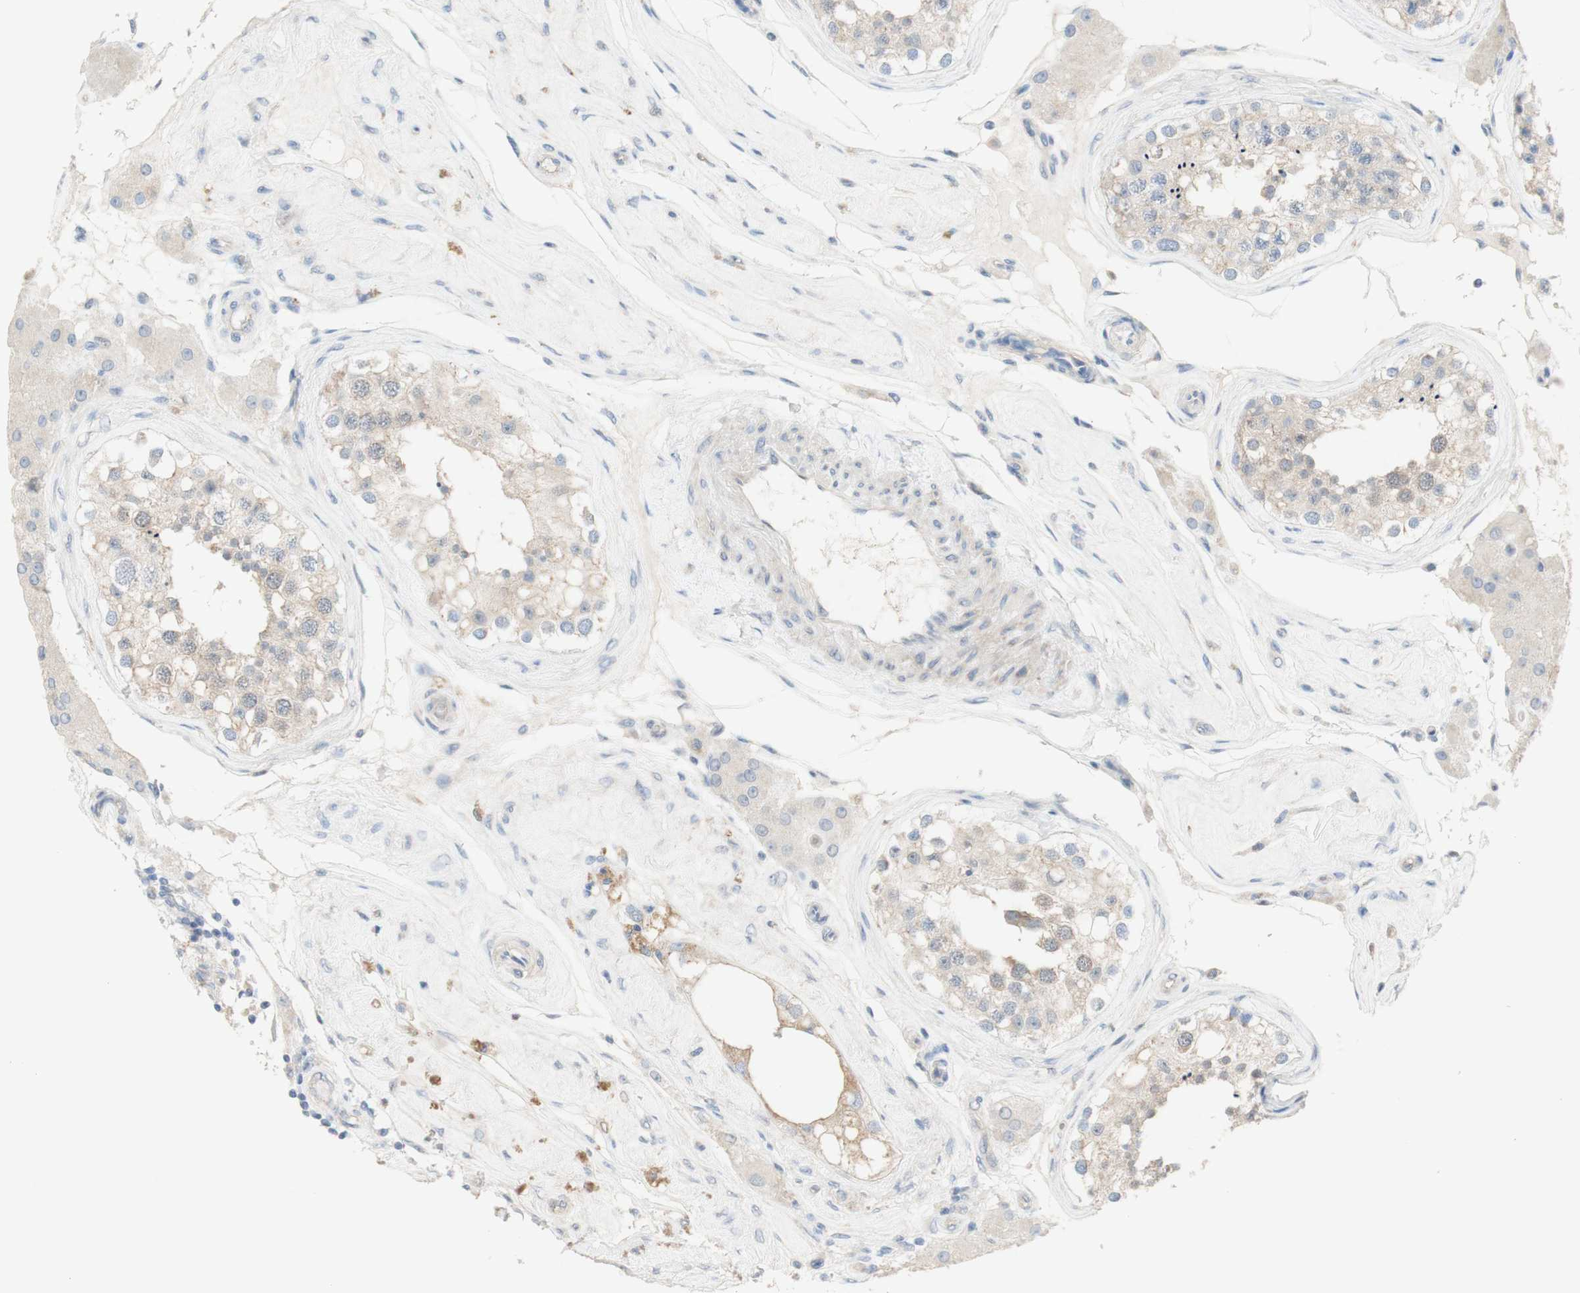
{"staining": {"intensity": "weak", "quantity": "<25%", "location": "cytoplasmic/membranous"}, "tissue": "testis", "cell_type": "Cells in seminiferous ducts", "image_type": "normal", "snomed": [{"axis": "morphology", "description": "Normal tissue, NOS"}, {"axis": "topography", "description": "Testis"}], "caption": "Immunohistochemistry image of normal testis: testis stained with DAB (3,3'-diaminobenzidine) shows no significant protein positivity in cells in seminiferous ducts. Nuclei are stained in blue.", "gene": "MANEA", "patient": {"sex": "male", "age": 68}}